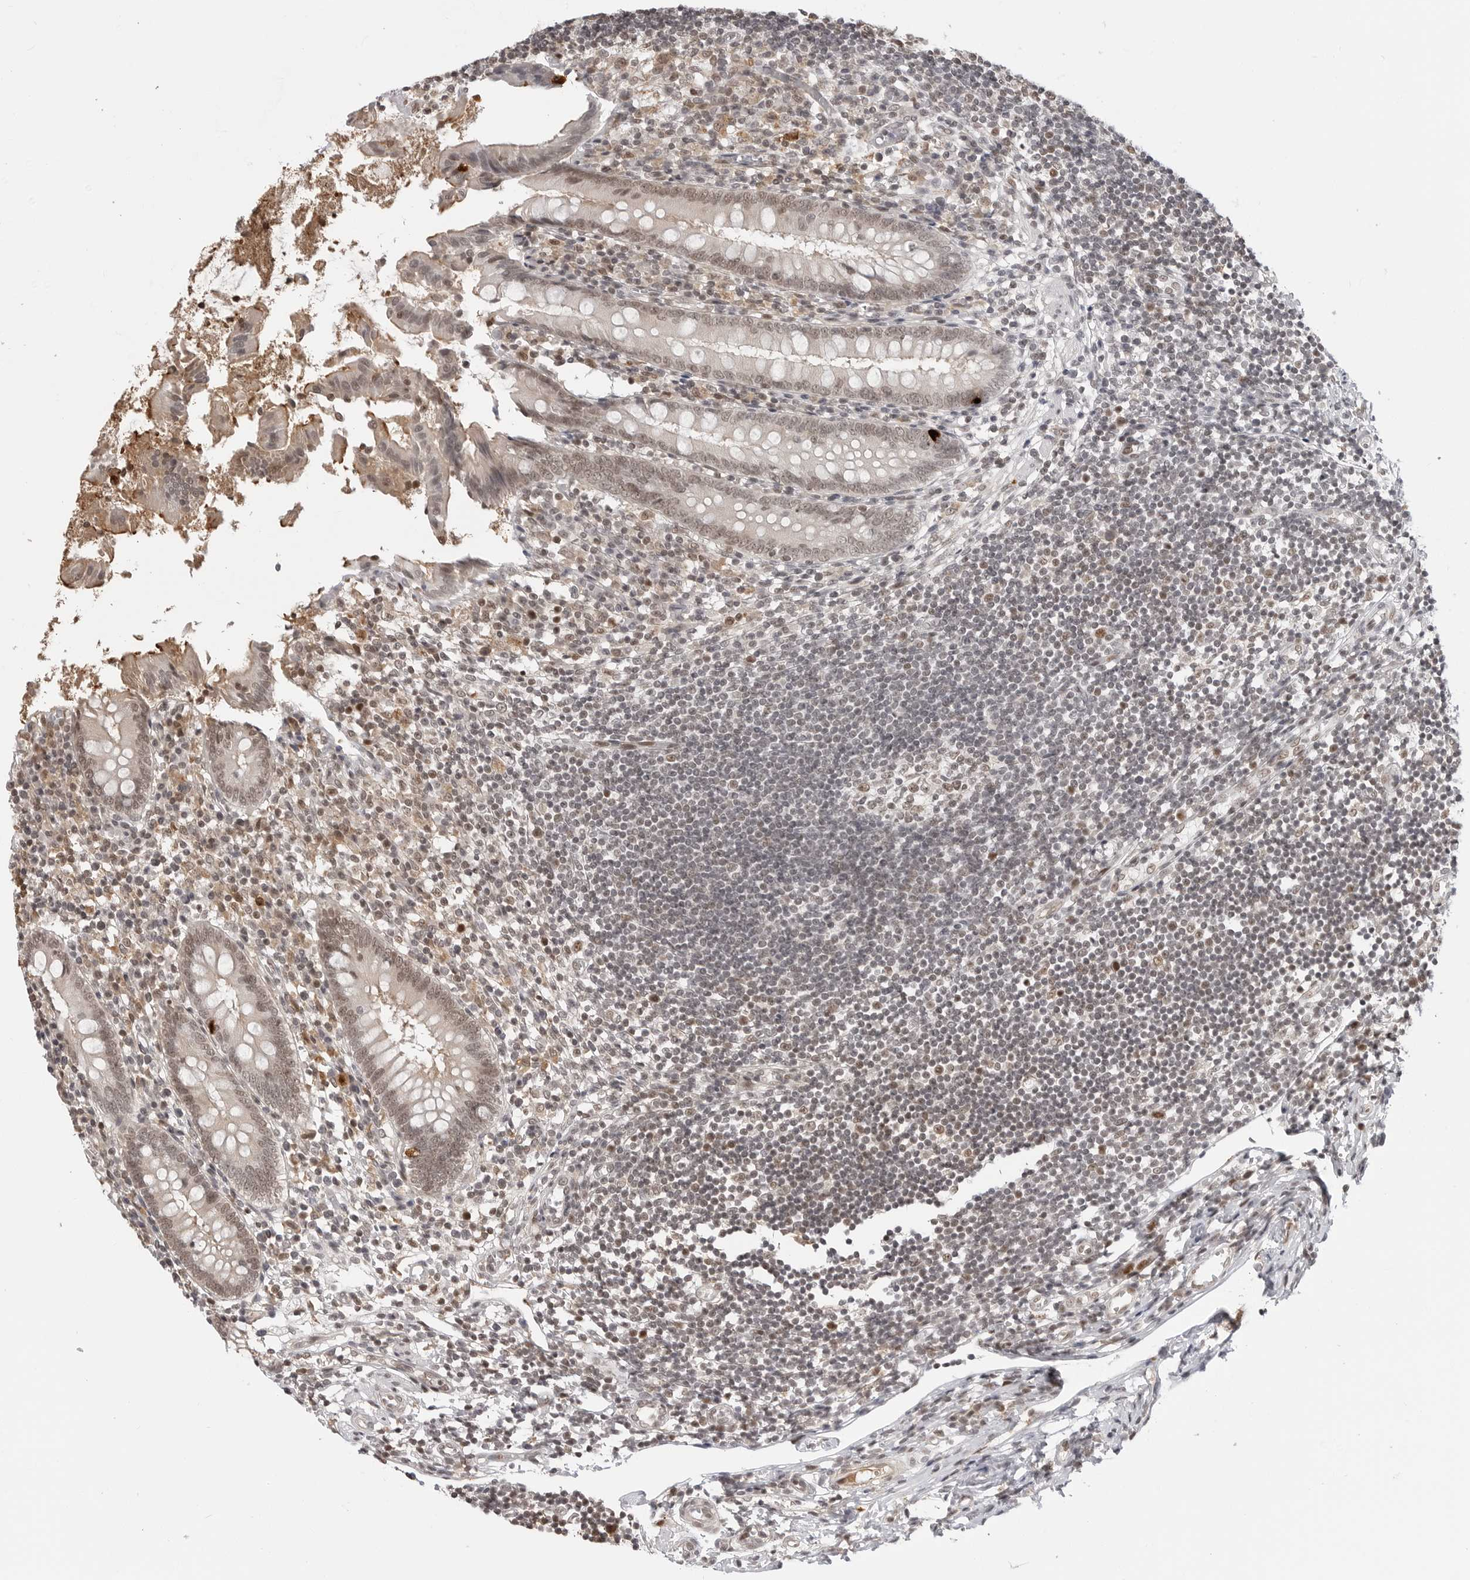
{"staining": {"intensity": "moderate", "quantity": ">75%", "location": "cytoplasmic/membranous,nuclear"}, "tissue": "appendix", "cell_type": "Glandular cells", "image_type": "normal", "snomed": [{"axis": "morphology", "description": "Normal tissue, NOS"}, {"axis": "topography", "description": "Appendix"}], "caption": "Immunohistochemical staining of benign human appendix shows medium levels of moderate cytoplasmic/membranous,nuclear expression in approximately >75% of glandular cells. The staining was performed using DAB to visualize the protein expression in brown, while the nuclei were stained in blue with hematoxylin (Magnification: 20x).", "gene": "C8orf33", "patient": {"sex": "female", "age": 17}}